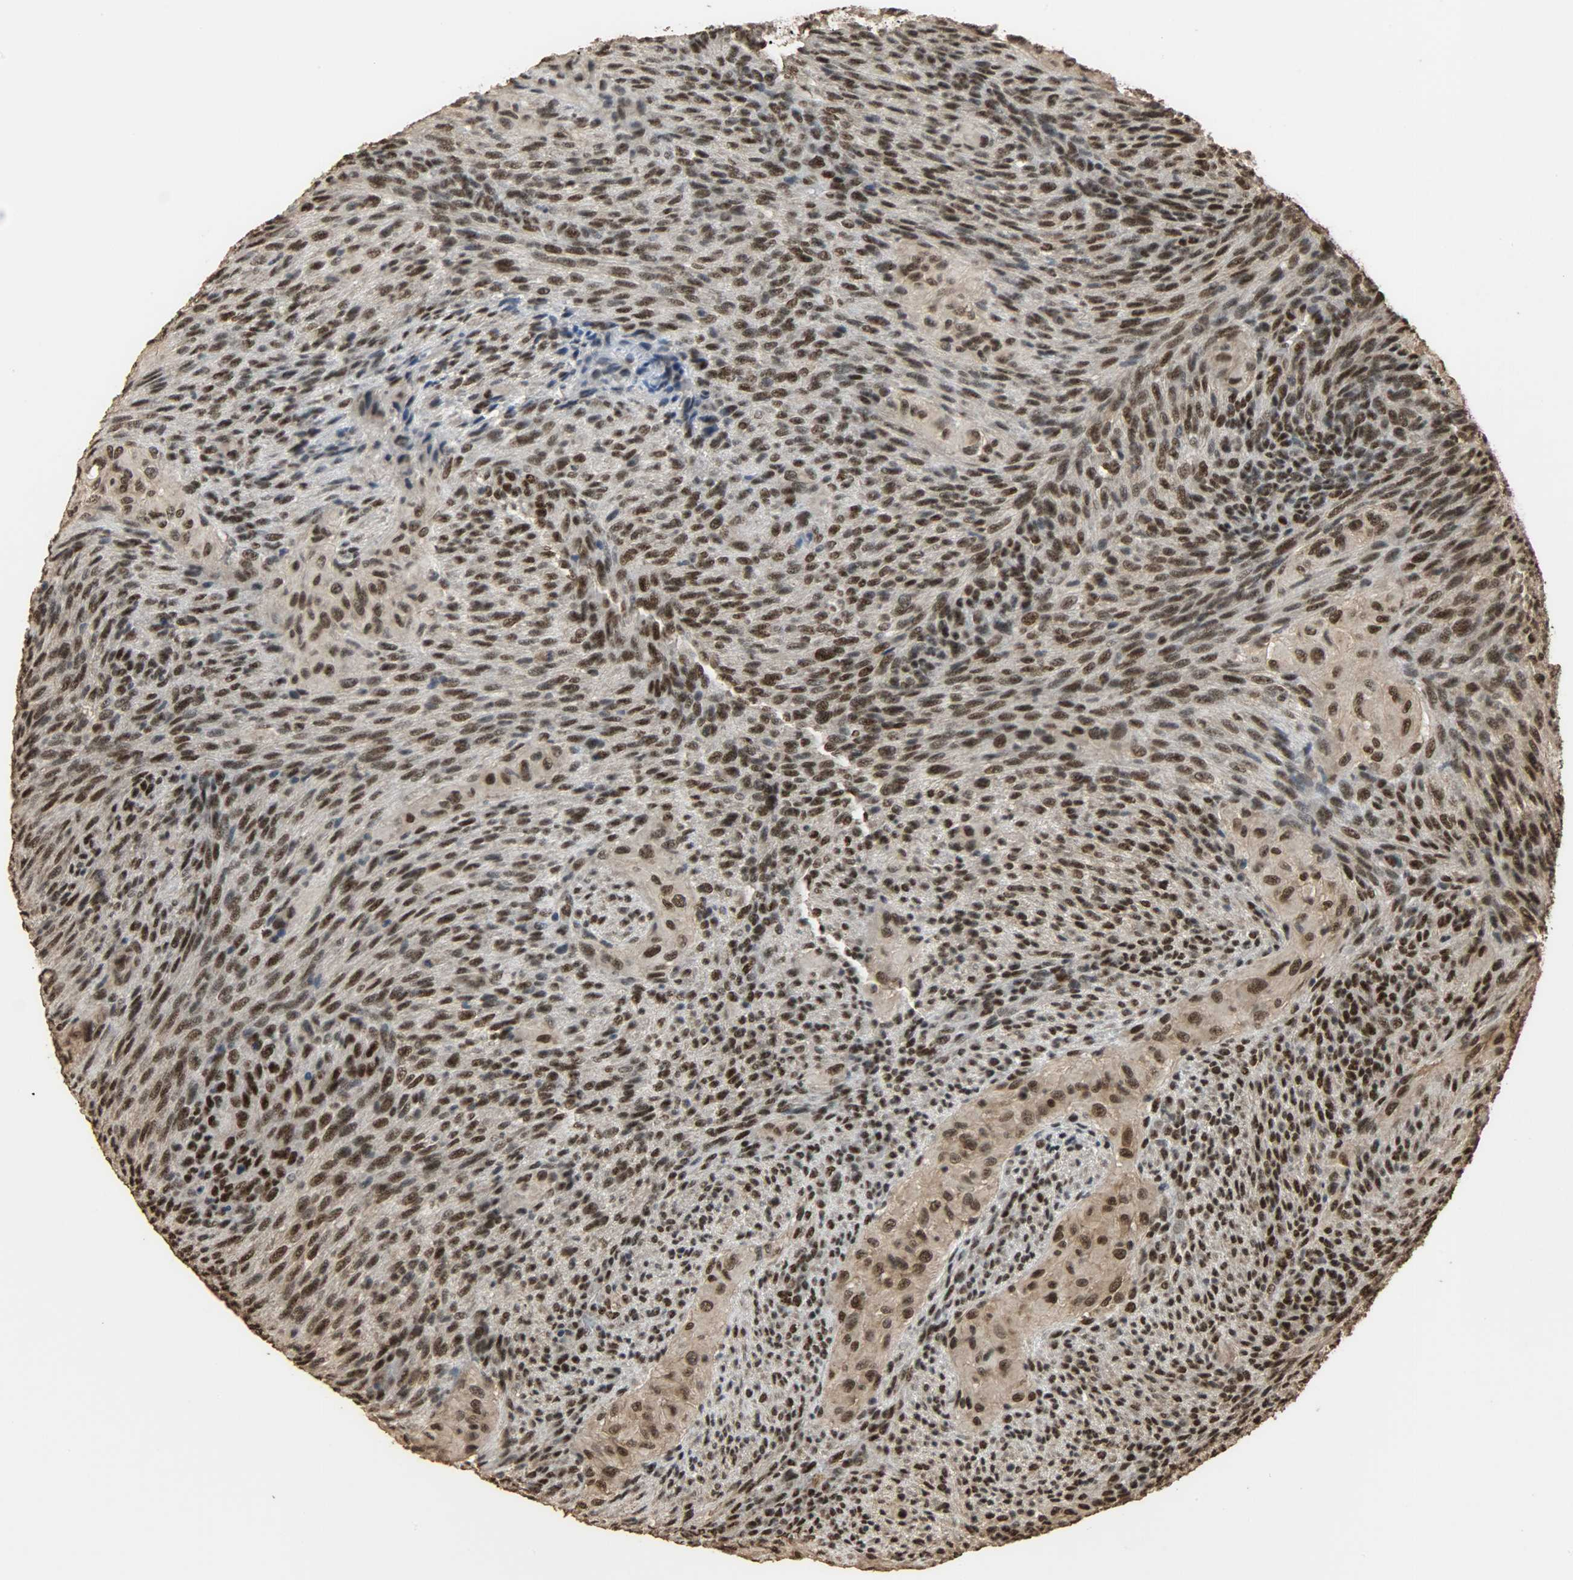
{"staining": {"intensity": "strong", "quantity": ">75%", "location": "cytoplasmic/membranous,nuclear"}, "tissue": "glioma", "cell_type": "Tumor cells", "image_type": "cancer", "snomed": [{"axis": "morphology", "description": "Glioma, malignant, High grade"}, {"axis": "topography", "description": "Cerebral cortex"}], "caption": "Strong cytoplasmic/membranous and nuclear positivity is present in approximately >75% of tumor cells in malignant high-grade glioma. (Brightfield microscopy of DAB IHC at high magnification).", "gene": "CCNT2", "patient": {"sex": "female", "age": 55}}